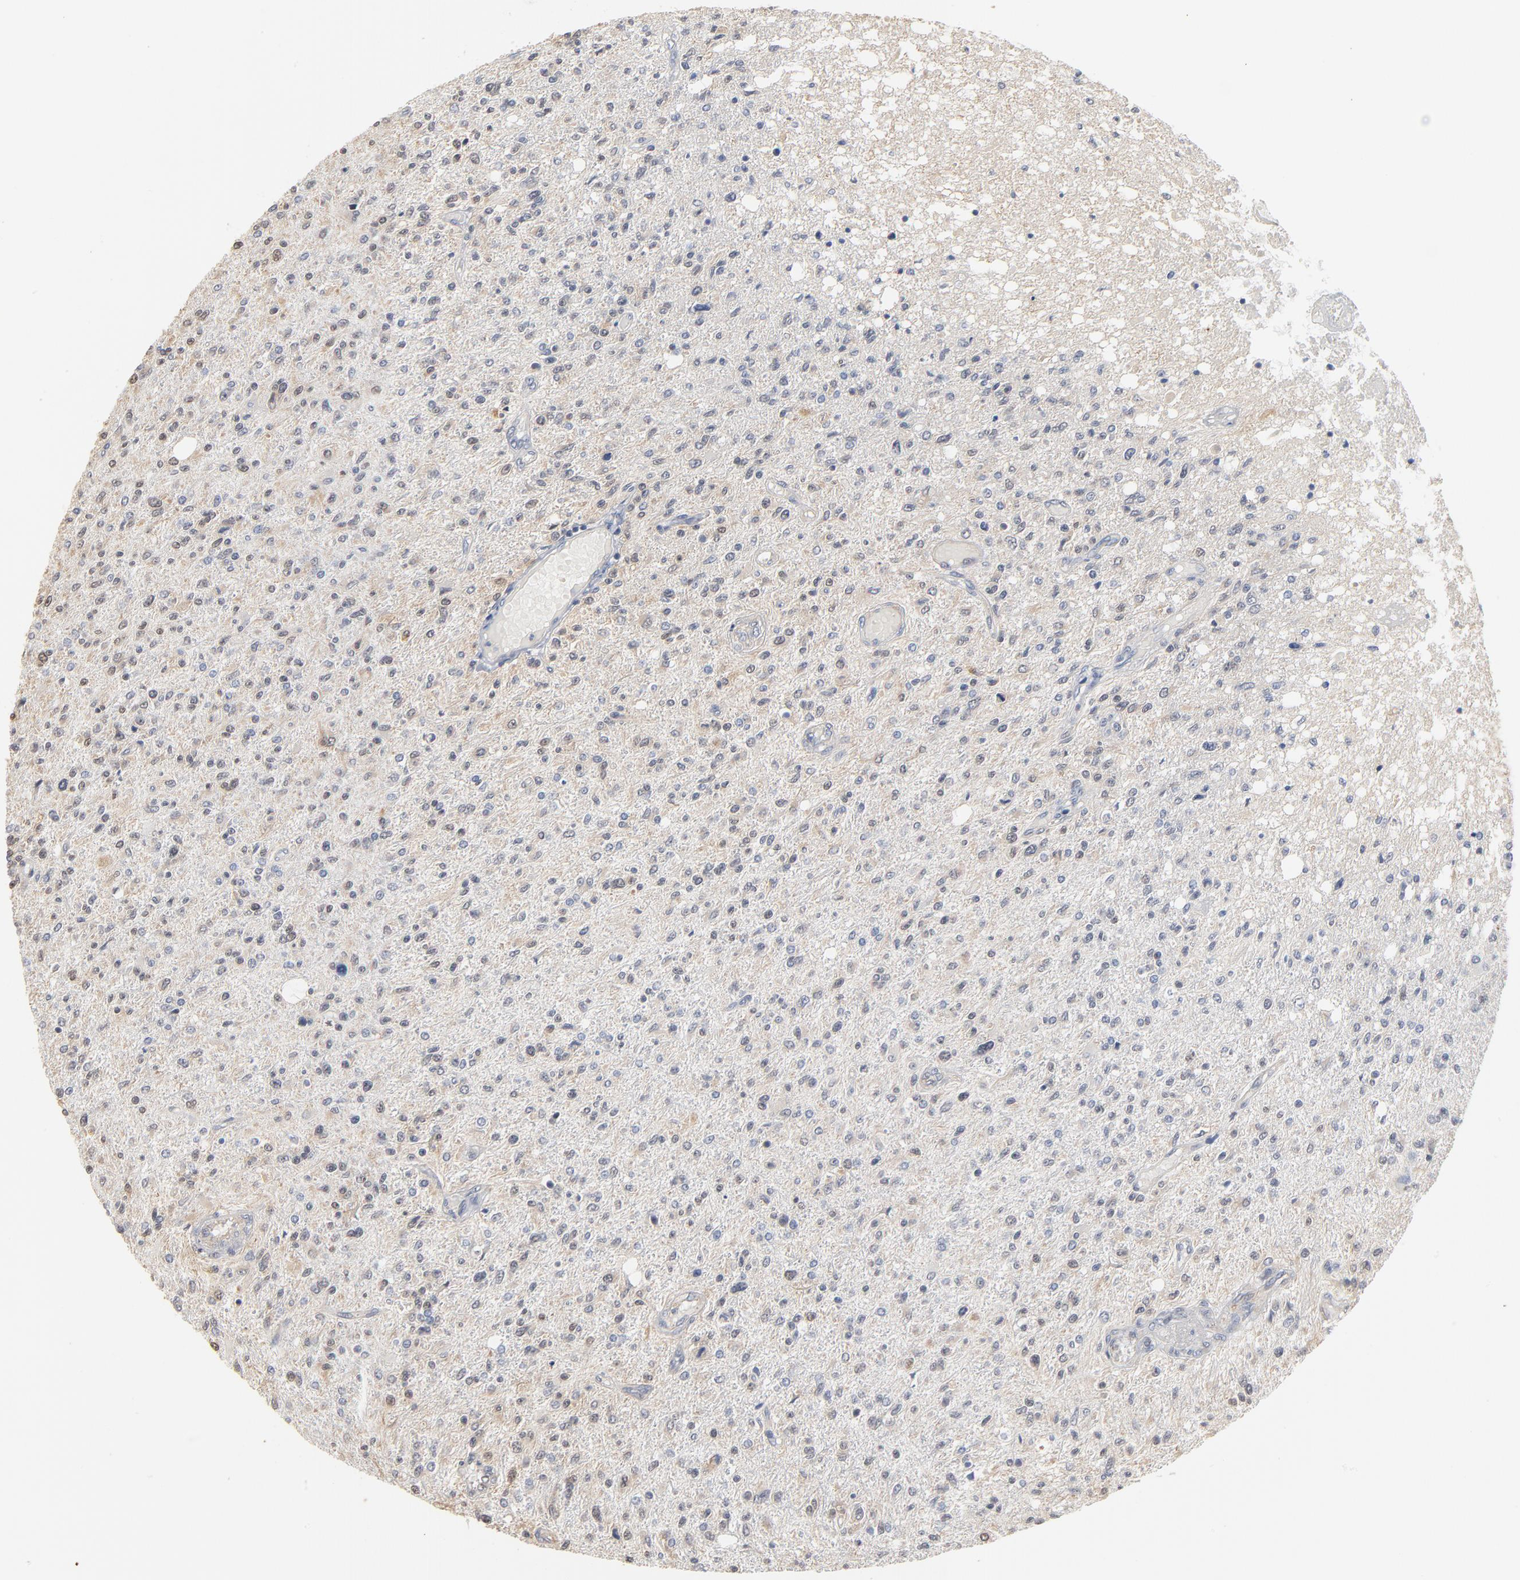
{"staining": {"intensity": "negative", "quantity": "none", "location": "none"}, "tissue": "glioma", "cell_type": "Tumor cells", "image_type": "cancer", "snomed": [{"axis": "morphology", "description": "Glioma, malignant, High grade"}, {"axis": "topography", "description": "Cerebral cortex"}], "caption": "The histopathology image exhibits no staining of tumor cells in glioma.", "gene": "EPCAM", "patient": {"sex": "male", "age": 76}}